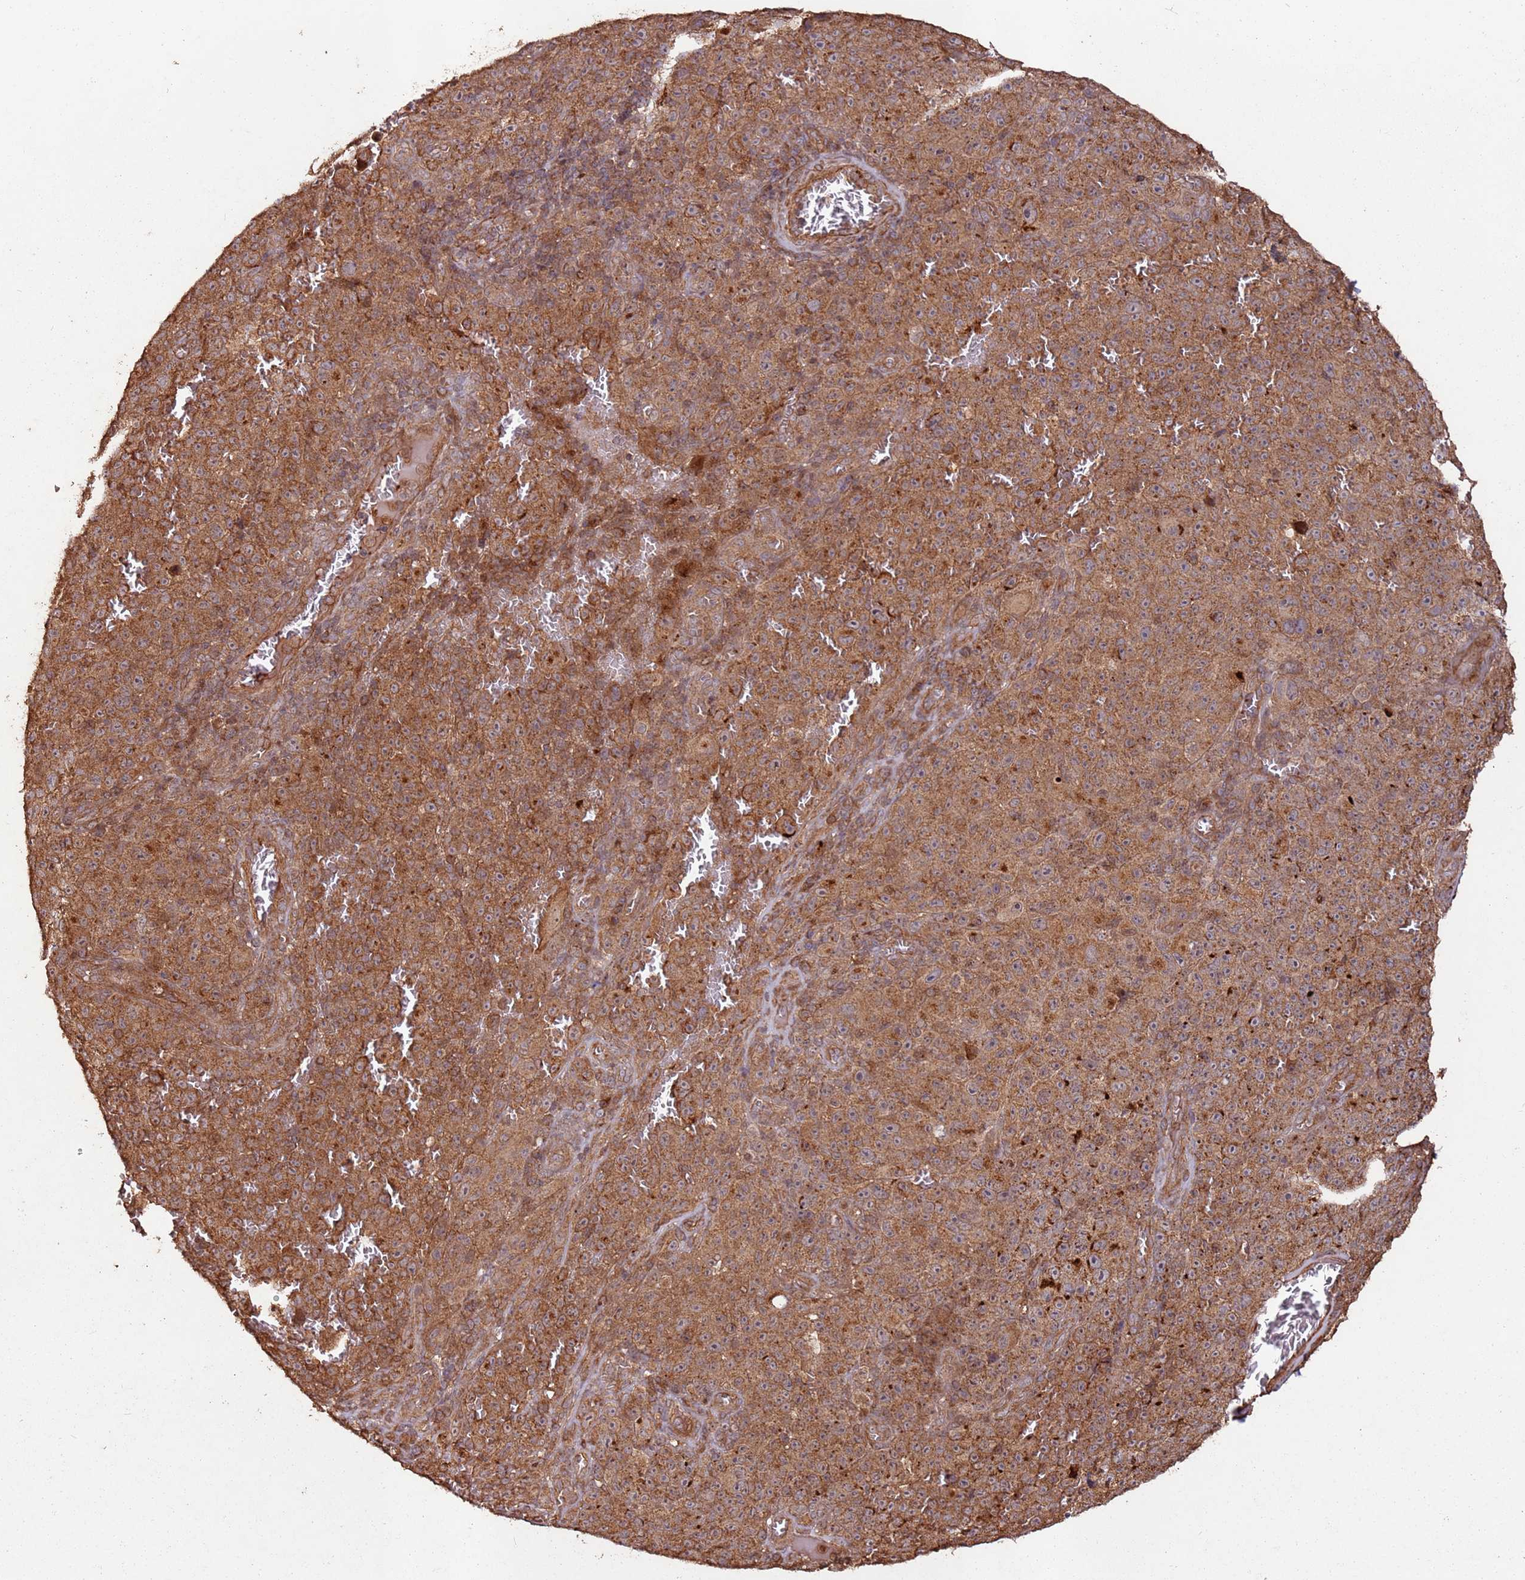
{"staining": {"intensity": "moderate", "quantity": ">75%", "location": "cytoplasmic/membranous"}, "tissue": "melanoma", "cell_type": "Tumor cells", "image_type": "cancer", "snomed": [{"axis": "morphology", "description": "Malignant melanoma, NOS"}, {"axis": "topography", "description": "Skin"}], "caption": "Protein staining exhibits moderate cytoplasmic/membranous expression in about >75% of tumor cells in melanoma.", "gene": "FAM186A", "patient": {"sex": "female", "age": 82}}